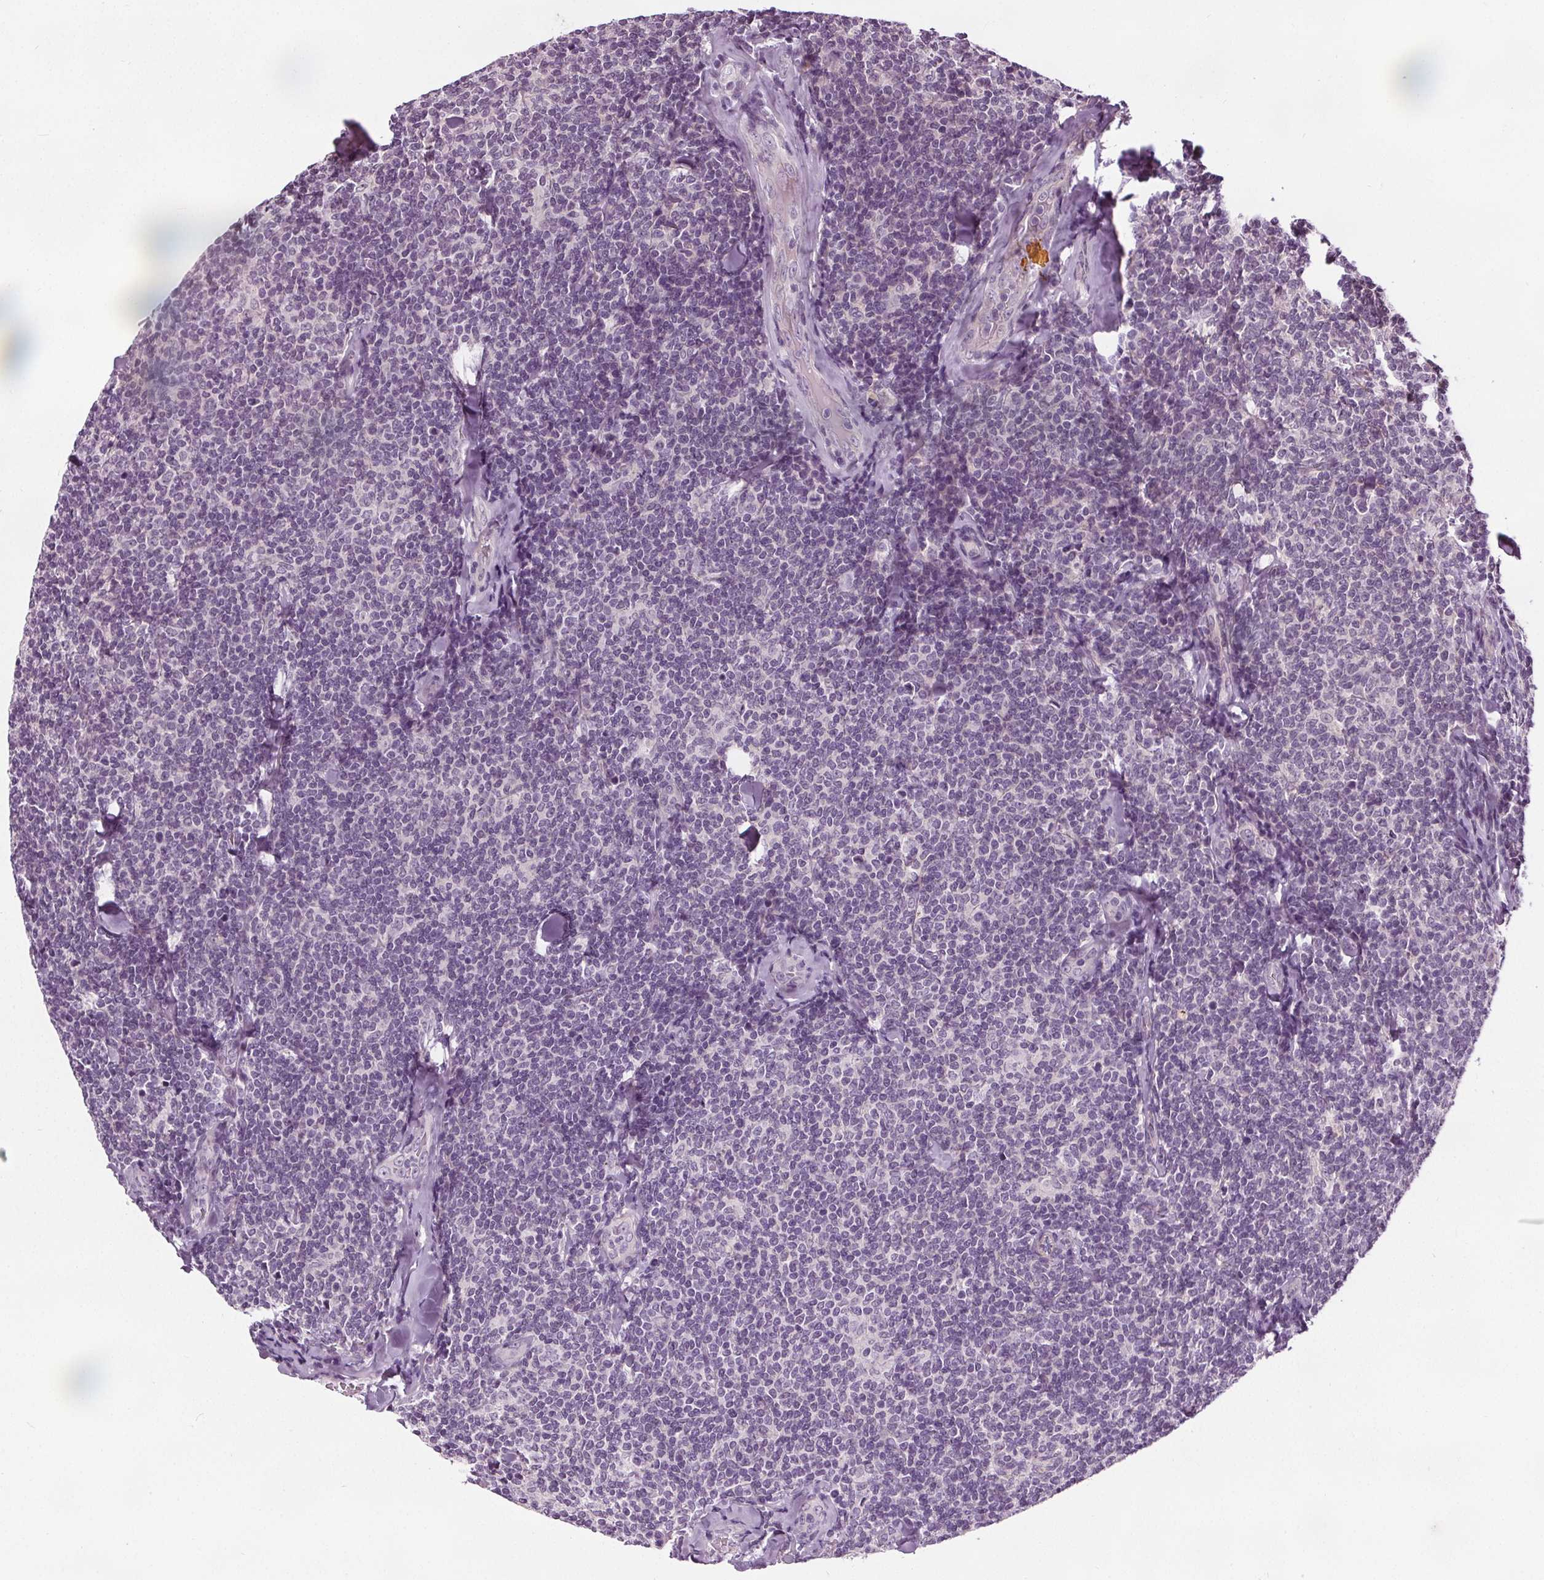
{"staining": {"intensity": "negative", "quantity": "none", "location": "none"}, "tissue": "lymphoma", "cell_type": "Tumor cells", "image_type": "cancer", "snomed": [{"axis": "morphology", "description": "Malignant lymphoma, non-Hodgkin's type, Low grade"}, {"axis": "topography", "description": "Lymph node"}], "caption": "Human malignant lymphoma, non-Hodgkin's type (low-grade) stained for a protein using IHC demonstrates no expression in tumor cells.", "gene": "RASA1", "patient": {"sex": "female", "age": 56}}